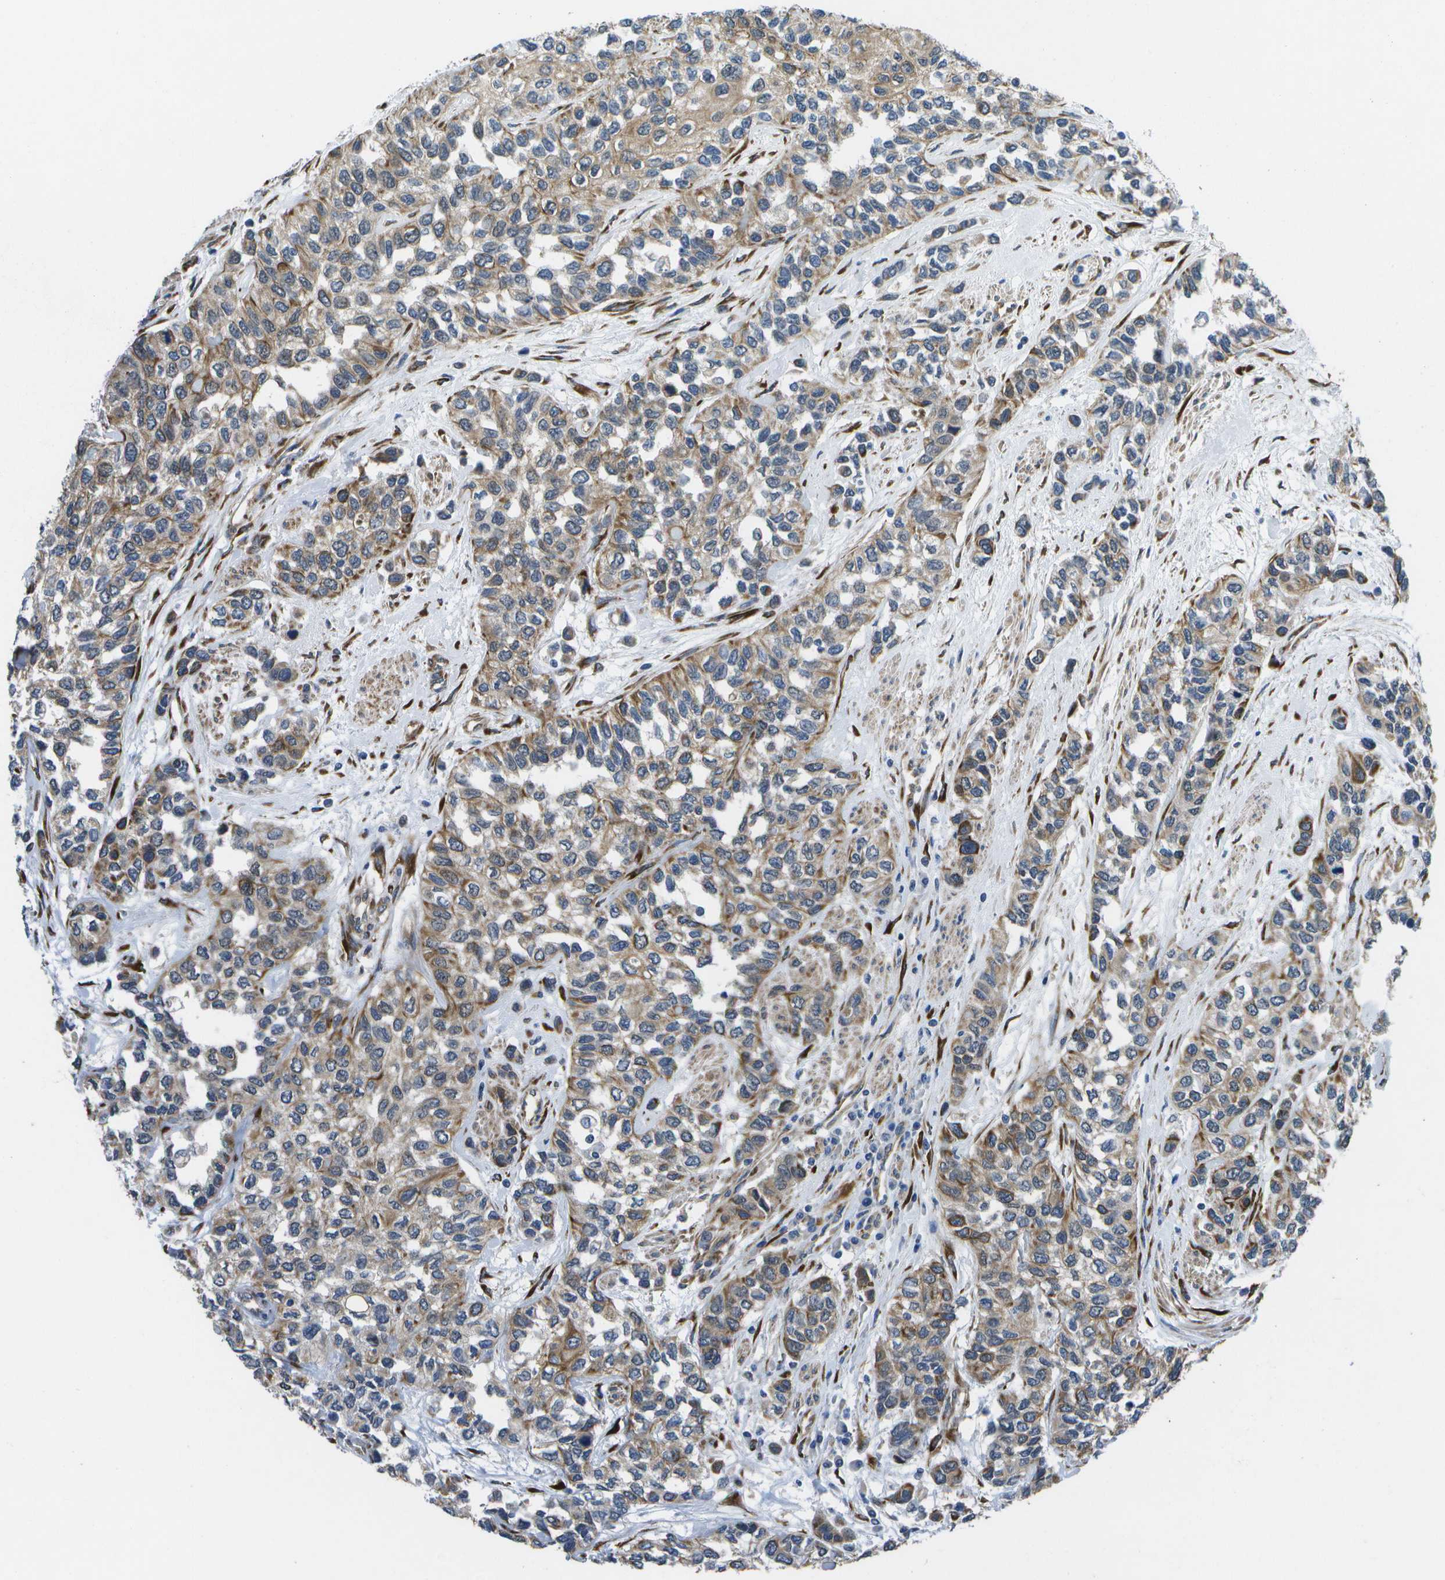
{"staining": {"intensity": "moderate", "quantity": ">75%", "location": "cytoplasmic/membranous"}, "tissue": "urothelial cancer", "cell_type": "Tumor cells", "image_type": "cancer", "snomed": [{"axis": "morphology", "description": "Urothelial carcinoma, High grade"}, {"axis": "topography", "description": "Urinary bladder"}], "caption": "Protein analysis of urothelial cancer tissue reveals moderate cytoplasmic/membranous staining in about >75% of tumor cells.", "gene": "P3H1", "patient": {"sex": "female", "age": 56}}